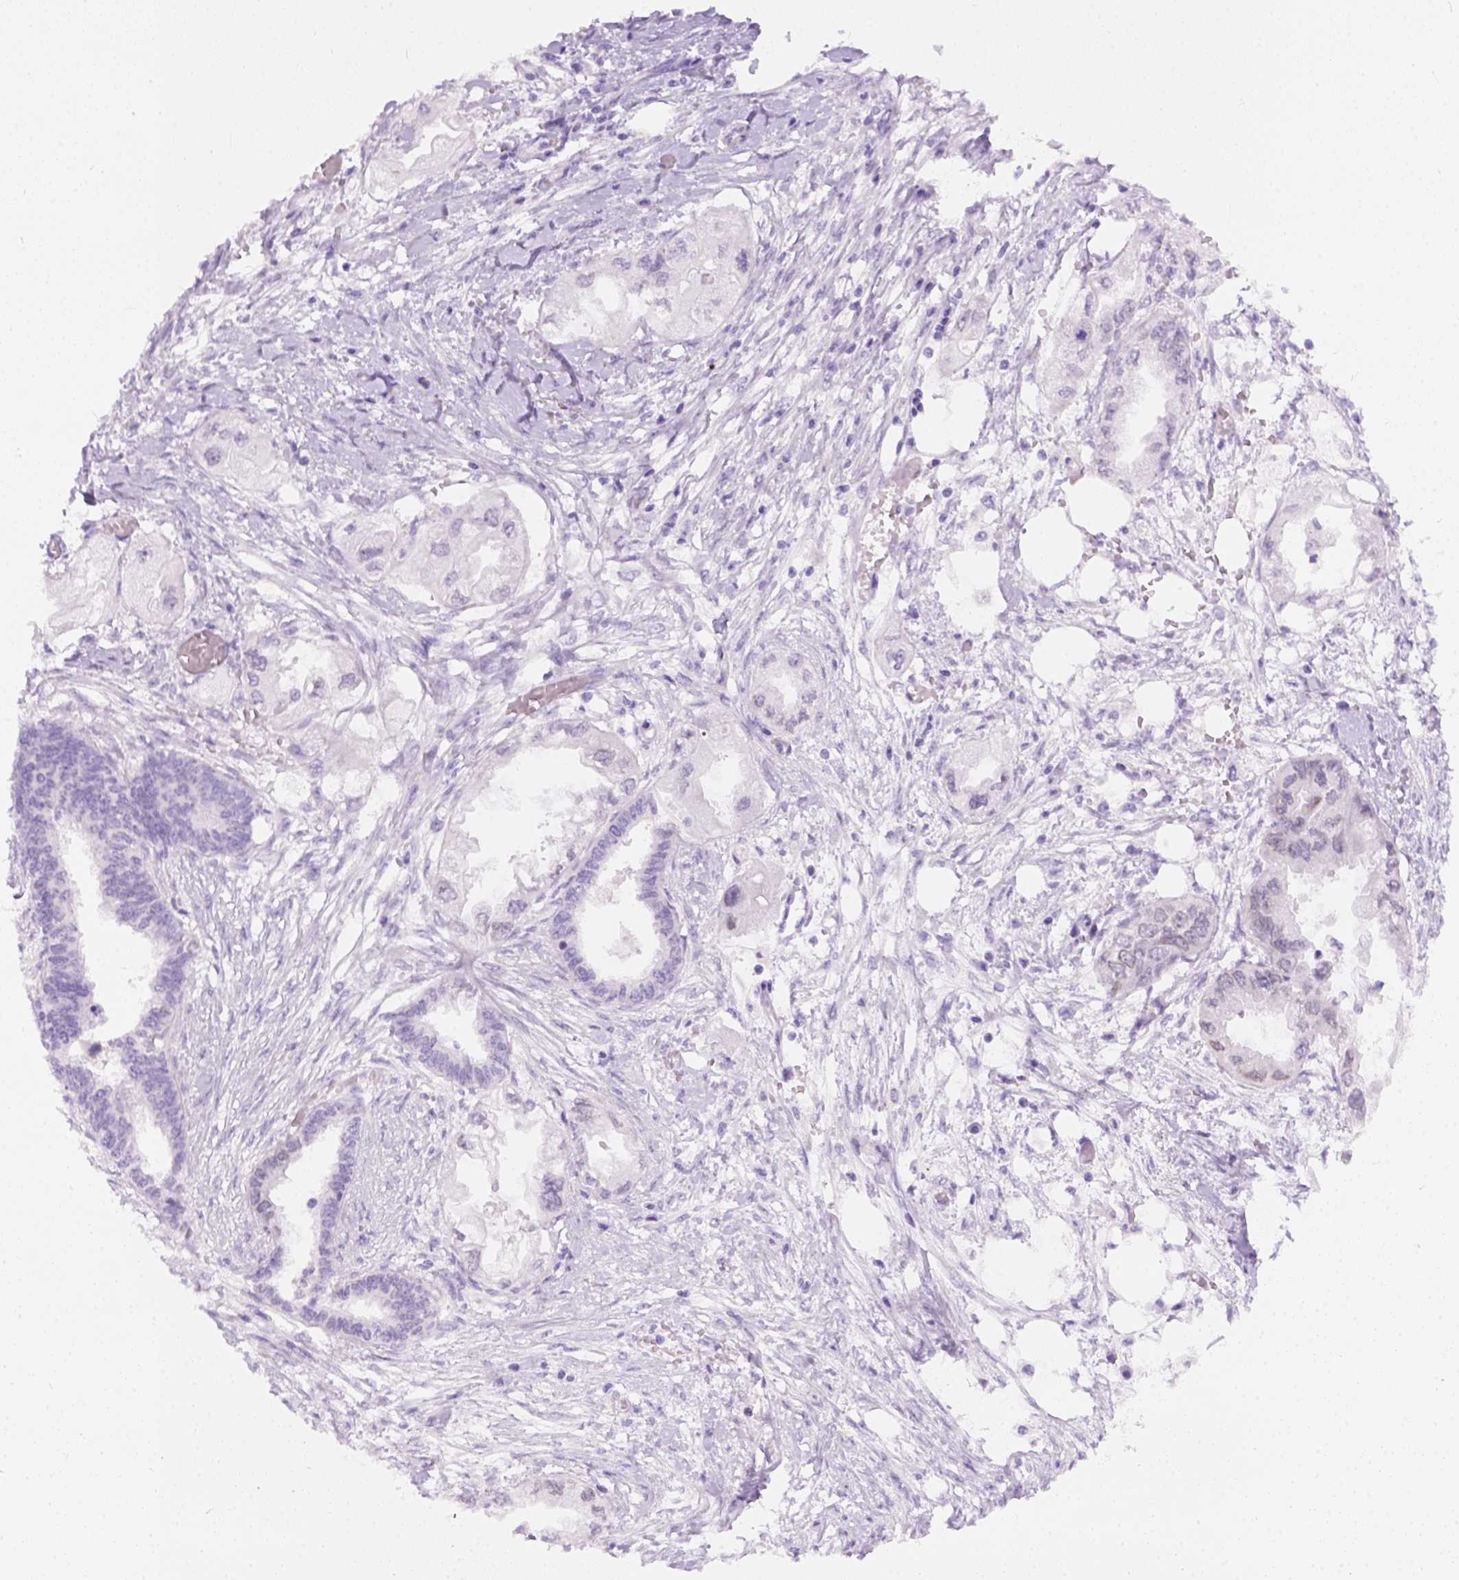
{"staining": {"intensity": "negative", "quantity": "none", "location": "none"}, "tissue": "endometrial cancer", "cell_type": "Tumor cells", "image_type": "cancer", "snomed": [{"axis": "morphology", "description": "Adenocarcinoma, NOS"}, {"axis": "morphology", "description": "Adenocarcinoma, metastatic, NOS"}, {"axis": "topography", "description": "Adipose tissue"}, {"axis": "topography", "description": "Endometrium"}], "caption": "High magnification brightfield microscopy of endometrial cancer (adenocarcinoma) stained with DAB (3,3'-diaminobenzidine) (brown) and counterstained with hematoxylin (blue): tumor cells show no significant staining.", "gene": "FAM184B", "patient": {"sex": "female", "age": 67}}